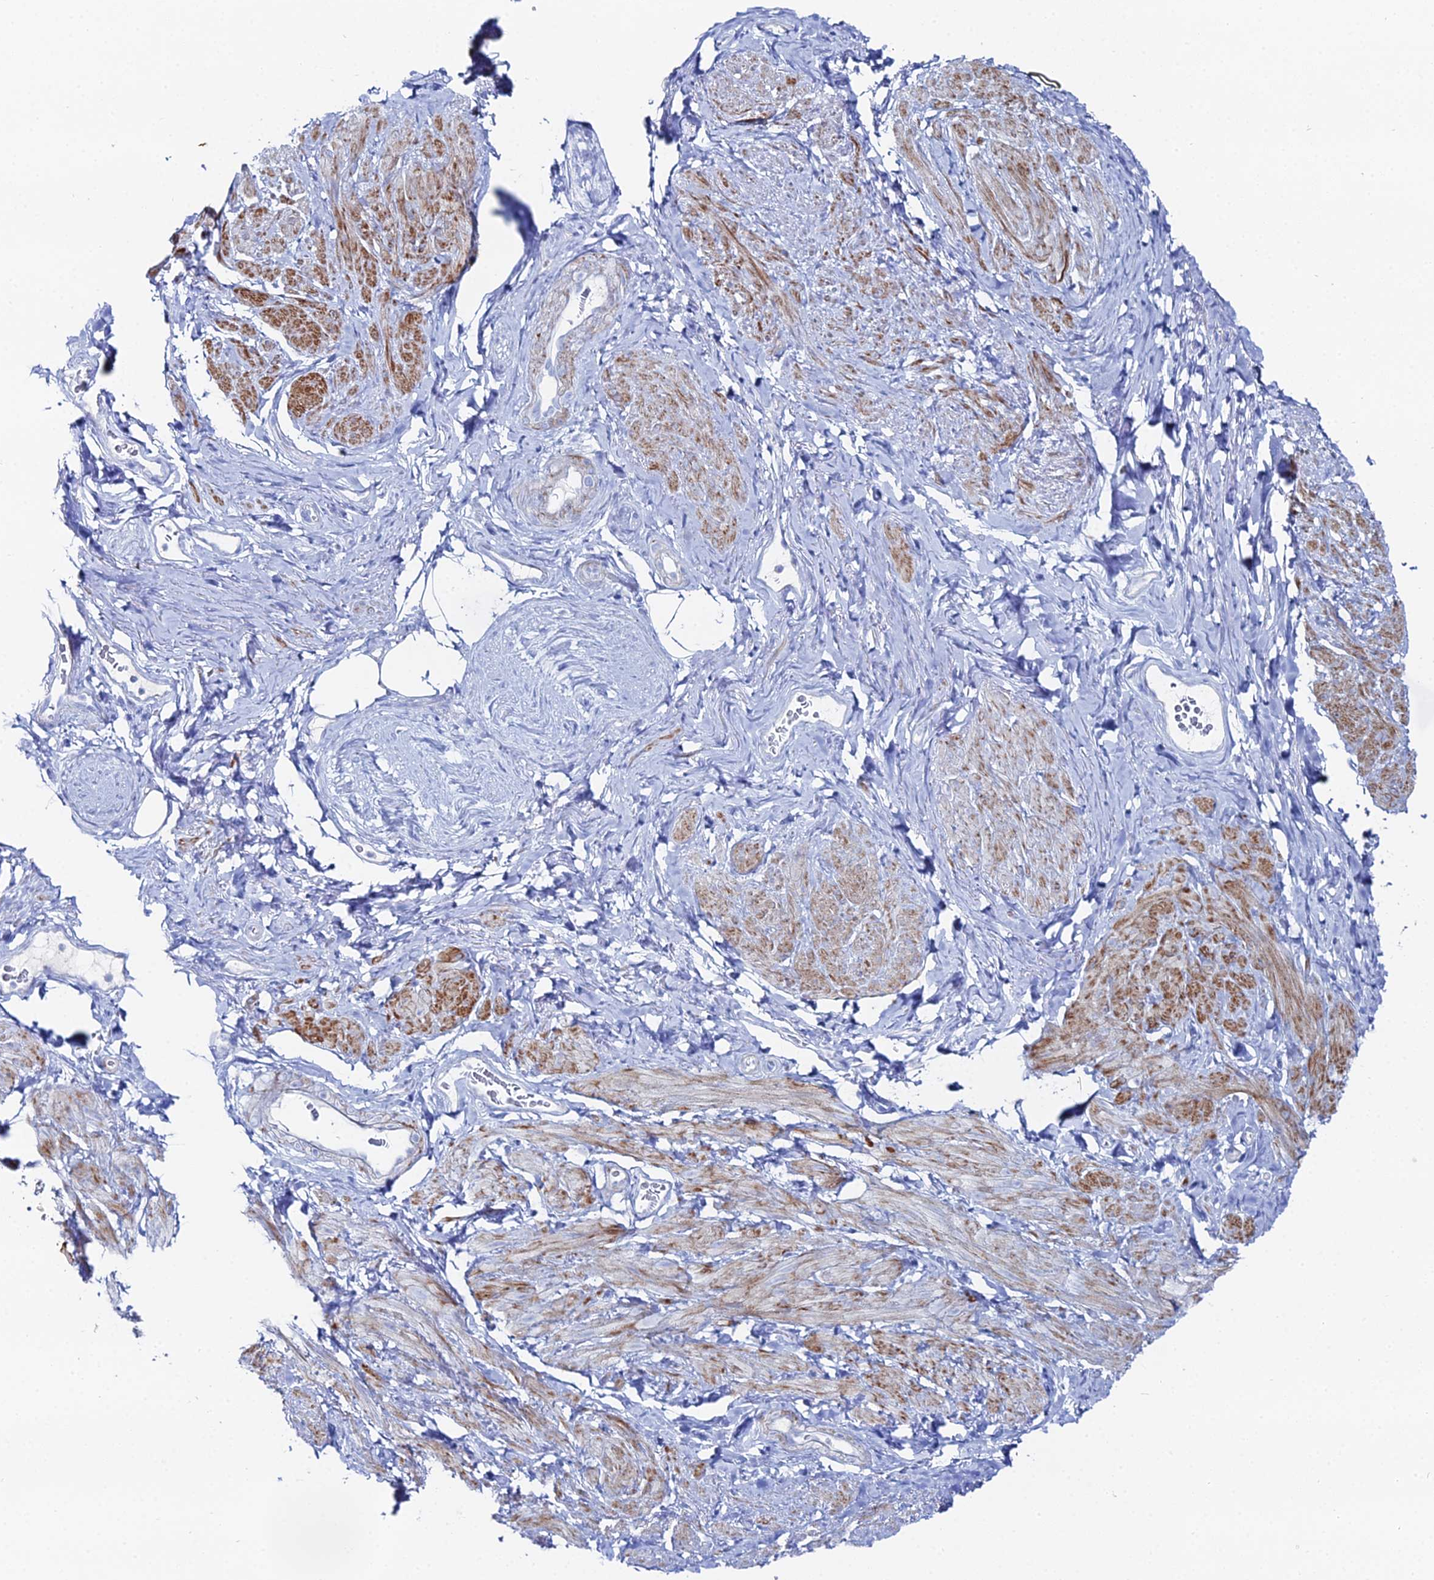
{"staining": {"intensity": "moderate", "quantity": "25%-75%", "location": "cytoplasmic/membranous"}, "tissue": "smooth muscle", "cell_type": "Smooth muscle cells", "image_type": "normal", "snomed": [{"axis": "morphology", "description": "Normal tissue, NOS"}, {"axis": "topography", "description": "Smooth muscle"}, {"axis": "topography", "description": "Peripheral nerve tissue"}], "caption": "IHC (DAB (3,3'-diaminobenzidine)) staining of unremarkable smooth muscle reveals moderate cytoplasmic/membranous protein expression in approximately 25%-75% of smooth muscle cells.", "gene": "DHX34", "patient": {"sex": "male", "age": 69}}